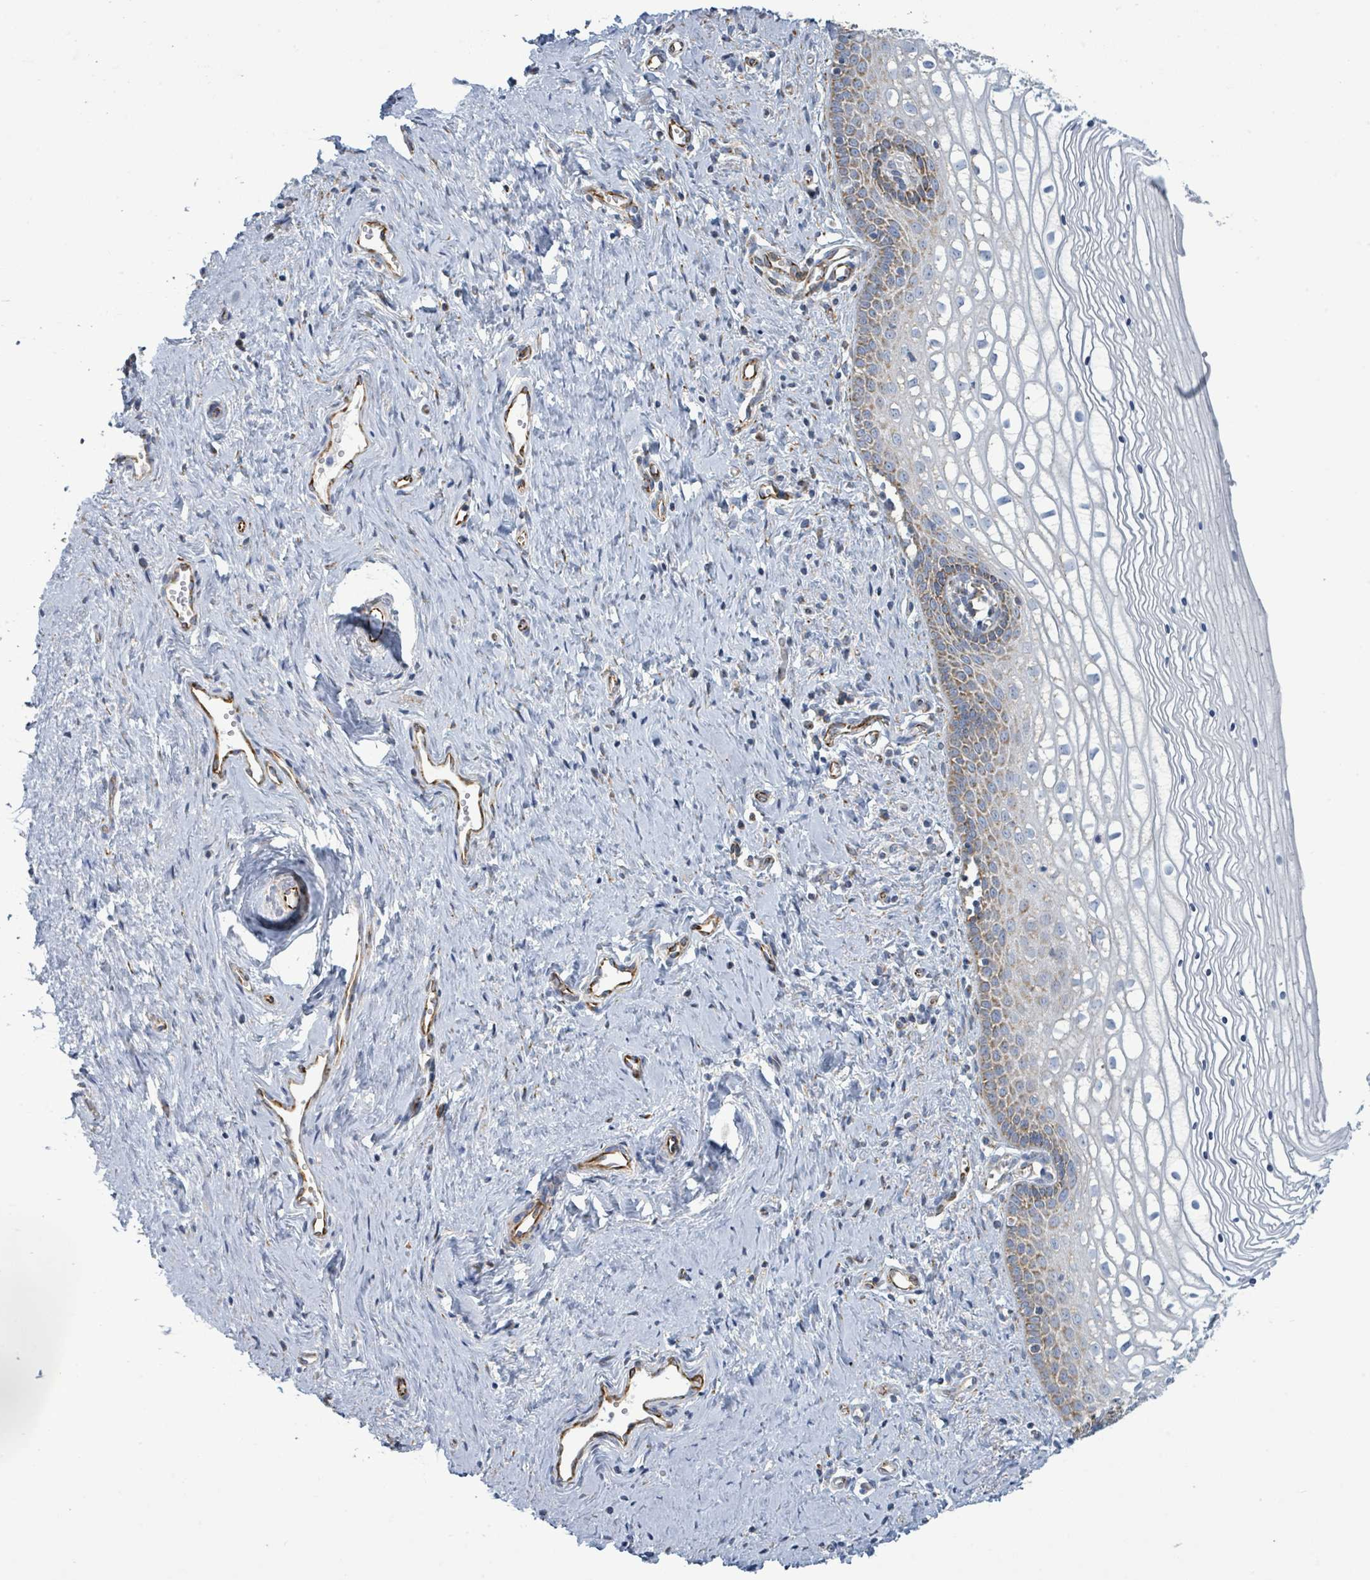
{"staining": {"intensity": "moderate", "quantity": "<25%", "location": "cytoplasmic/membranous"}, "tissue": "vagina", "cell_type": "Squamous epithelial cells", "image_type": "normal", "snomed": [{"axis": "morphology", "description": "Normal tissue, NOS"}, {"axis": "topography", "description": "Vagina"}], "caption": "IHC (DAB (3,3'-diaminobenzidine)) staining of unremarkable human vagina demonstrates moderate cytoplasmic/membranous protein staining in approximately <25% of squamous epithelial cells.", "gene": "ALG12", "patient": {"sex": "female", "age": 59}}